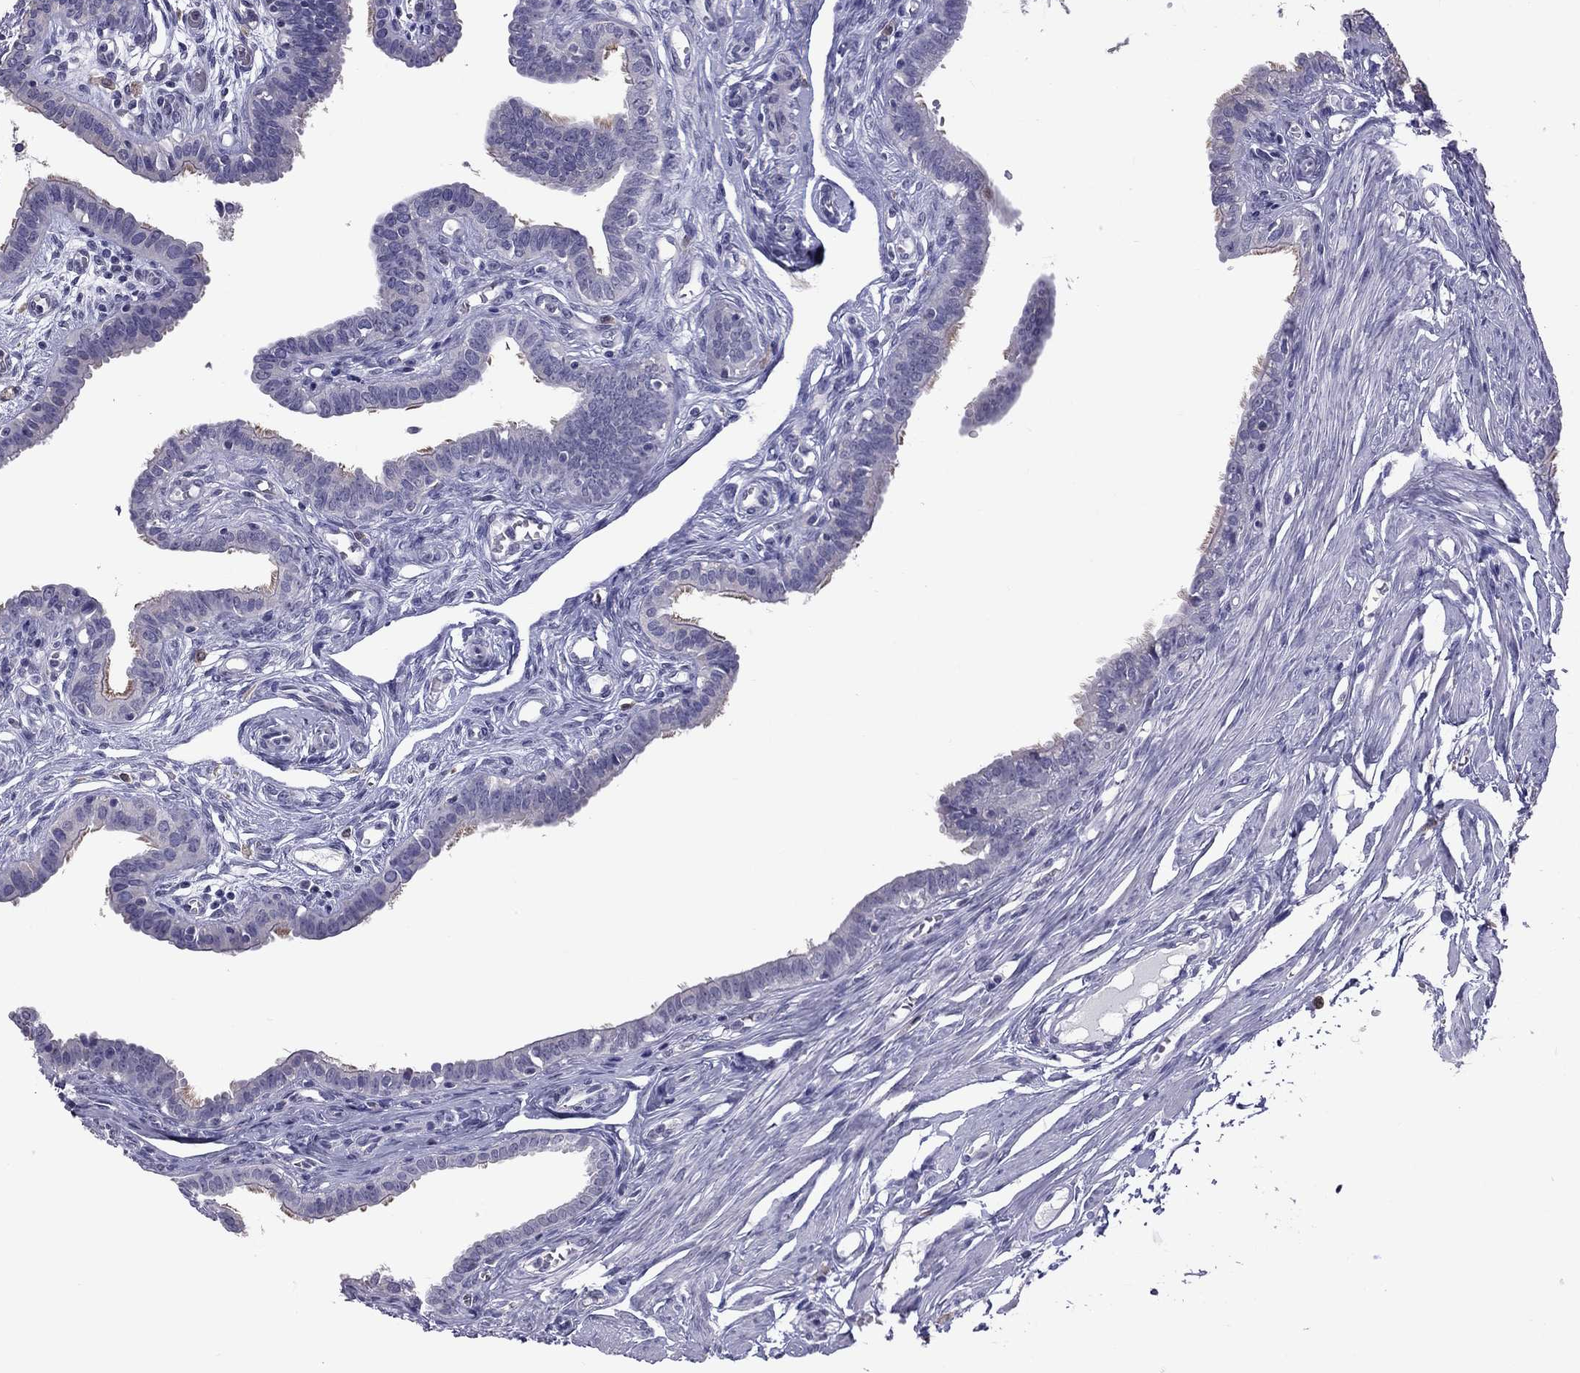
{"staining": {"intensity": "moderate", "quantity": "<25%", "location": "cytoplasmic/membranous"}, "tissue": "fallopian tube", "cell_type": "Glandular cells", "image_type": "normal", "snomed": [{"axis": "morphology", "description": "Normal tissue, NOS"}, {"axis": "morphology", "description": "Carcinoma, endometroid"}, {"axis": "topography", "description": "Fallopian tube"}, {"axis": "topography", "description": "Ovary"}], "caption": "Immunohistochemistry (IHC) image of normal fallopian tube stained for a protein (brown), which shows low levels of moderate cytoplasmic/membranous expression in about <25% of glandular cells.", "gene": "PPP1R3A", "patient": {"sex": "female", "age": 42}}